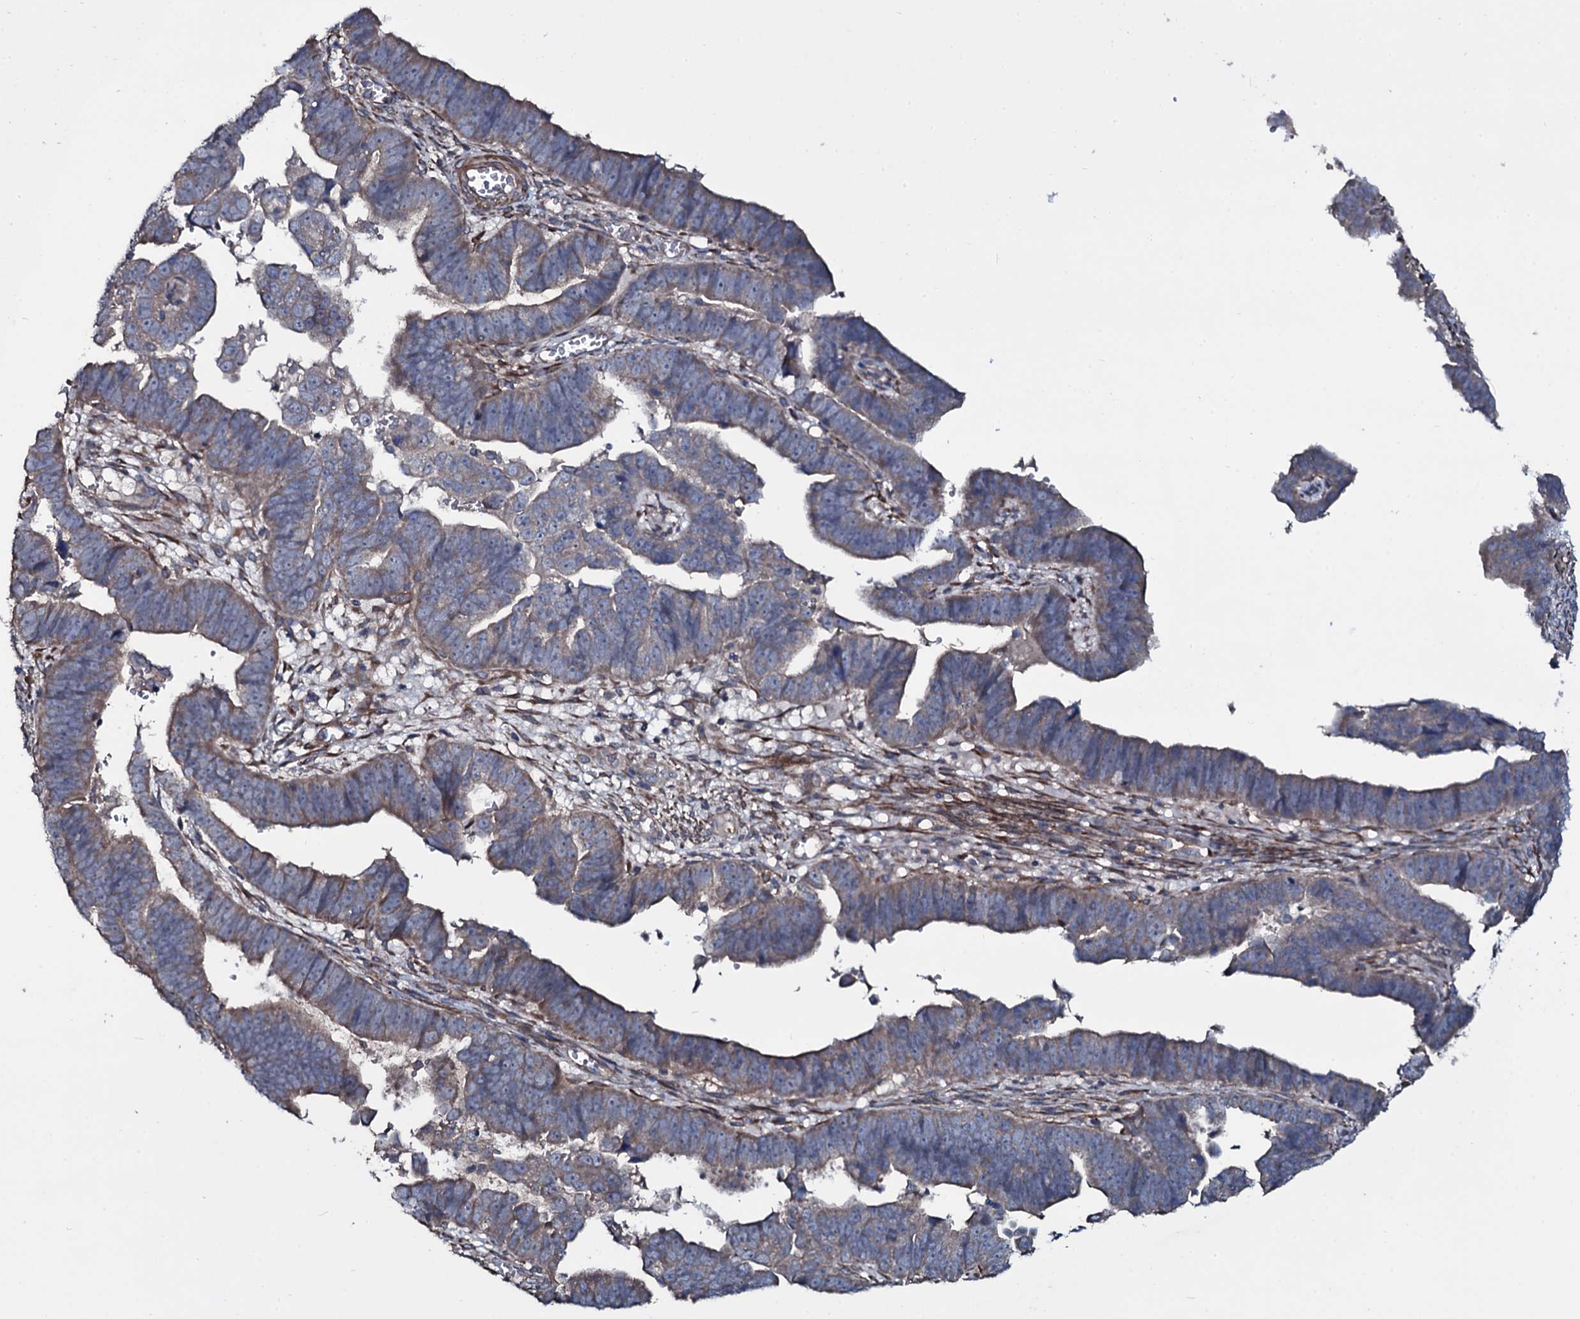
{"staining": {"intensity": "weak", "quantity": "25%-75%", "location": "cytoplasmic/membranous"}, "tissue": "endometrial cancer", "cell_type": "Tumor cells", "image_type": "cancer", "snomed": [{"axis": "morphology", "description": "Adenocarcinoma, NOS"}, {"axis": "topography", "description": "Endometrium"}], "caption": "Endometrial cancer (adenocarcinoma) stained with a protein marker reveals weak staining in tumor cells.", "gene": "WIPF3", "patient": {"sex": "female", "age": 75}}